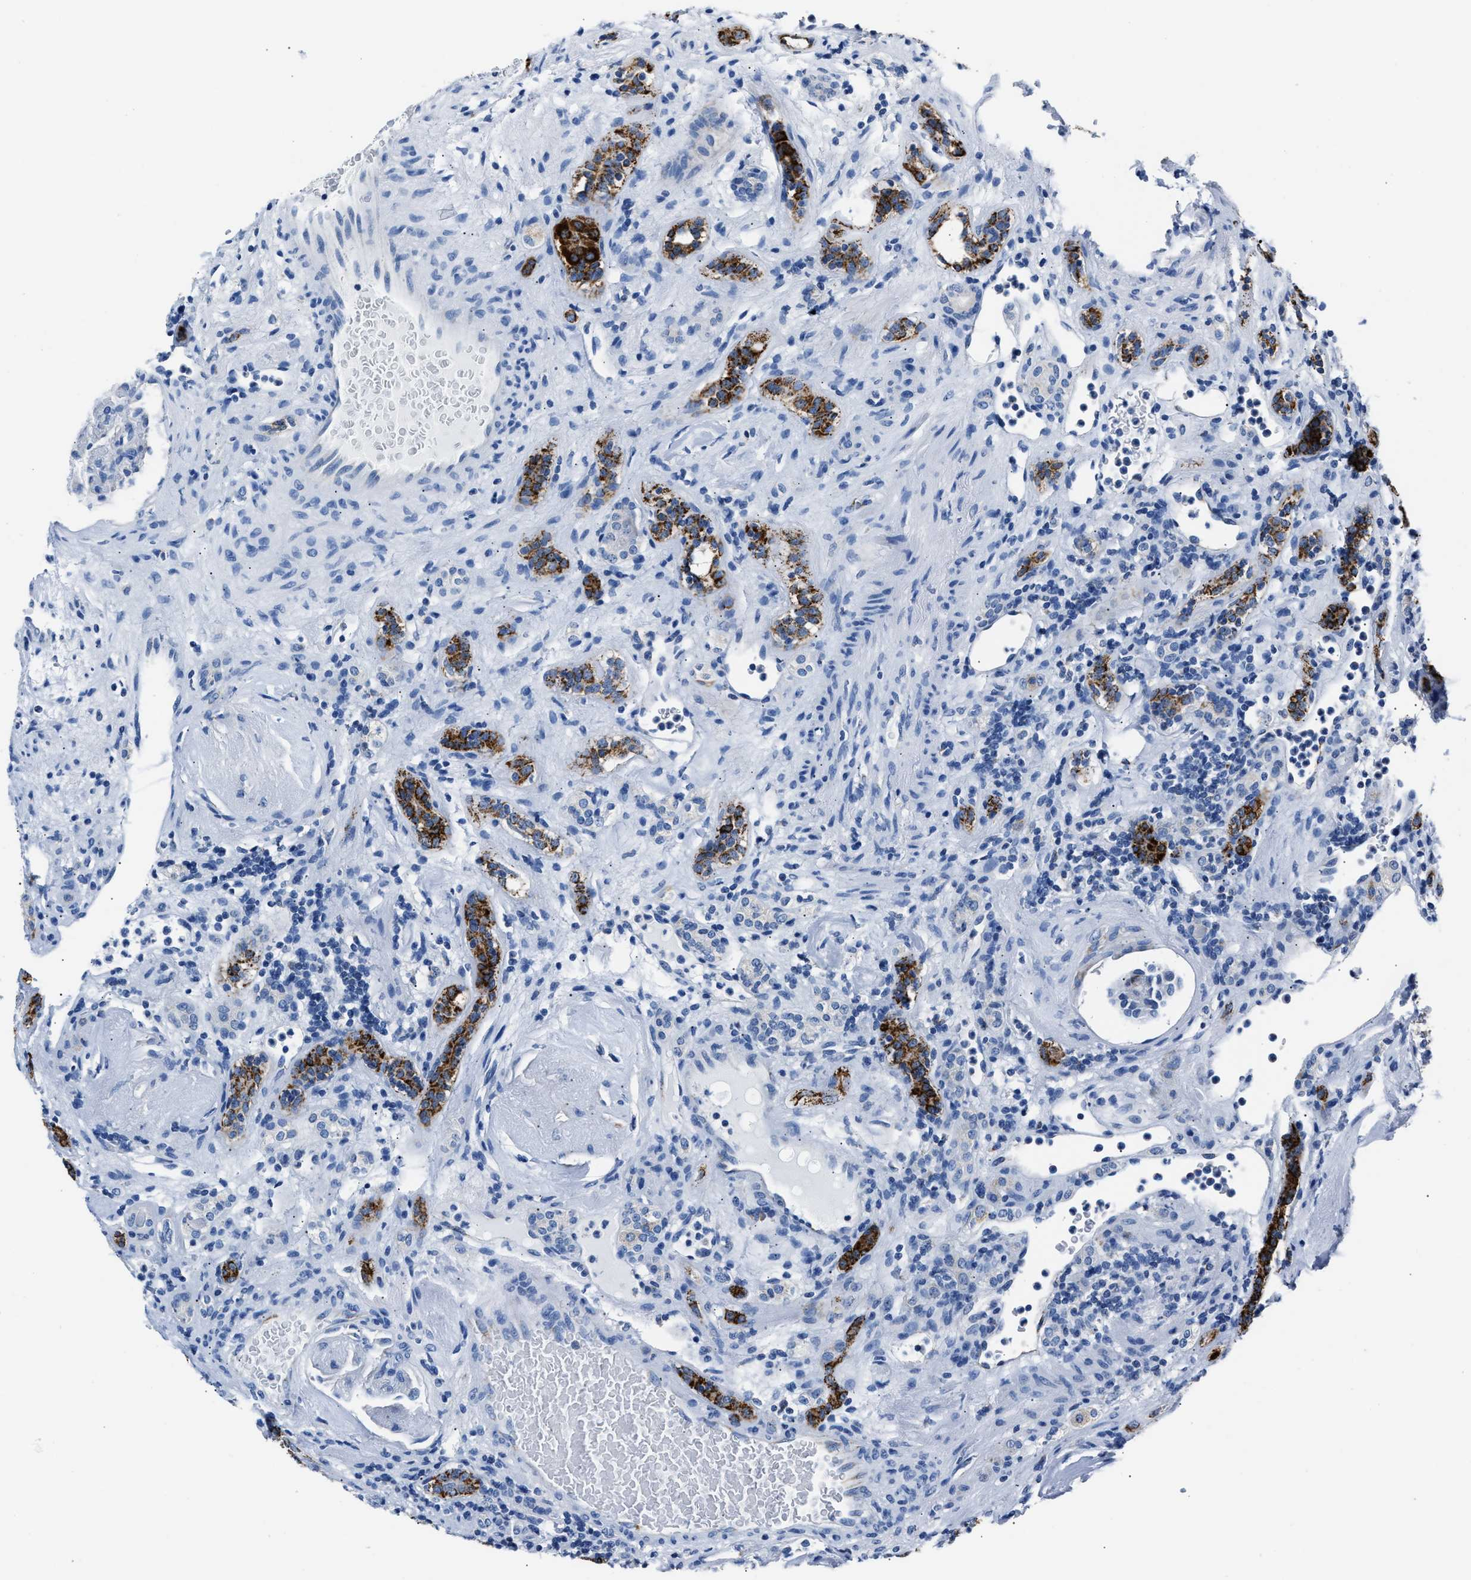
{"staining": {"intensity": "strong", "quantity": ">75%", "location": "cytoplasmic/membranous"}, "tissue": "renal cancer", "cell_type": "Tumor cells", "image_type": "cancer", "snomed": [{"axis": "morphology", "description": "Normal tissue, NOS"}, {"axis": "morphology", "description": "Adenocarcinoma, NOS"}, {"axis": "topography", "description": "Kidney"}], "caption": "Adenocarcinoma (renal) stained for a protein shows strong cytoplasmic/membranous positivity in tumor cells.", "gene": "AMACR", "patient": {"sex": "female", "age": 72}}